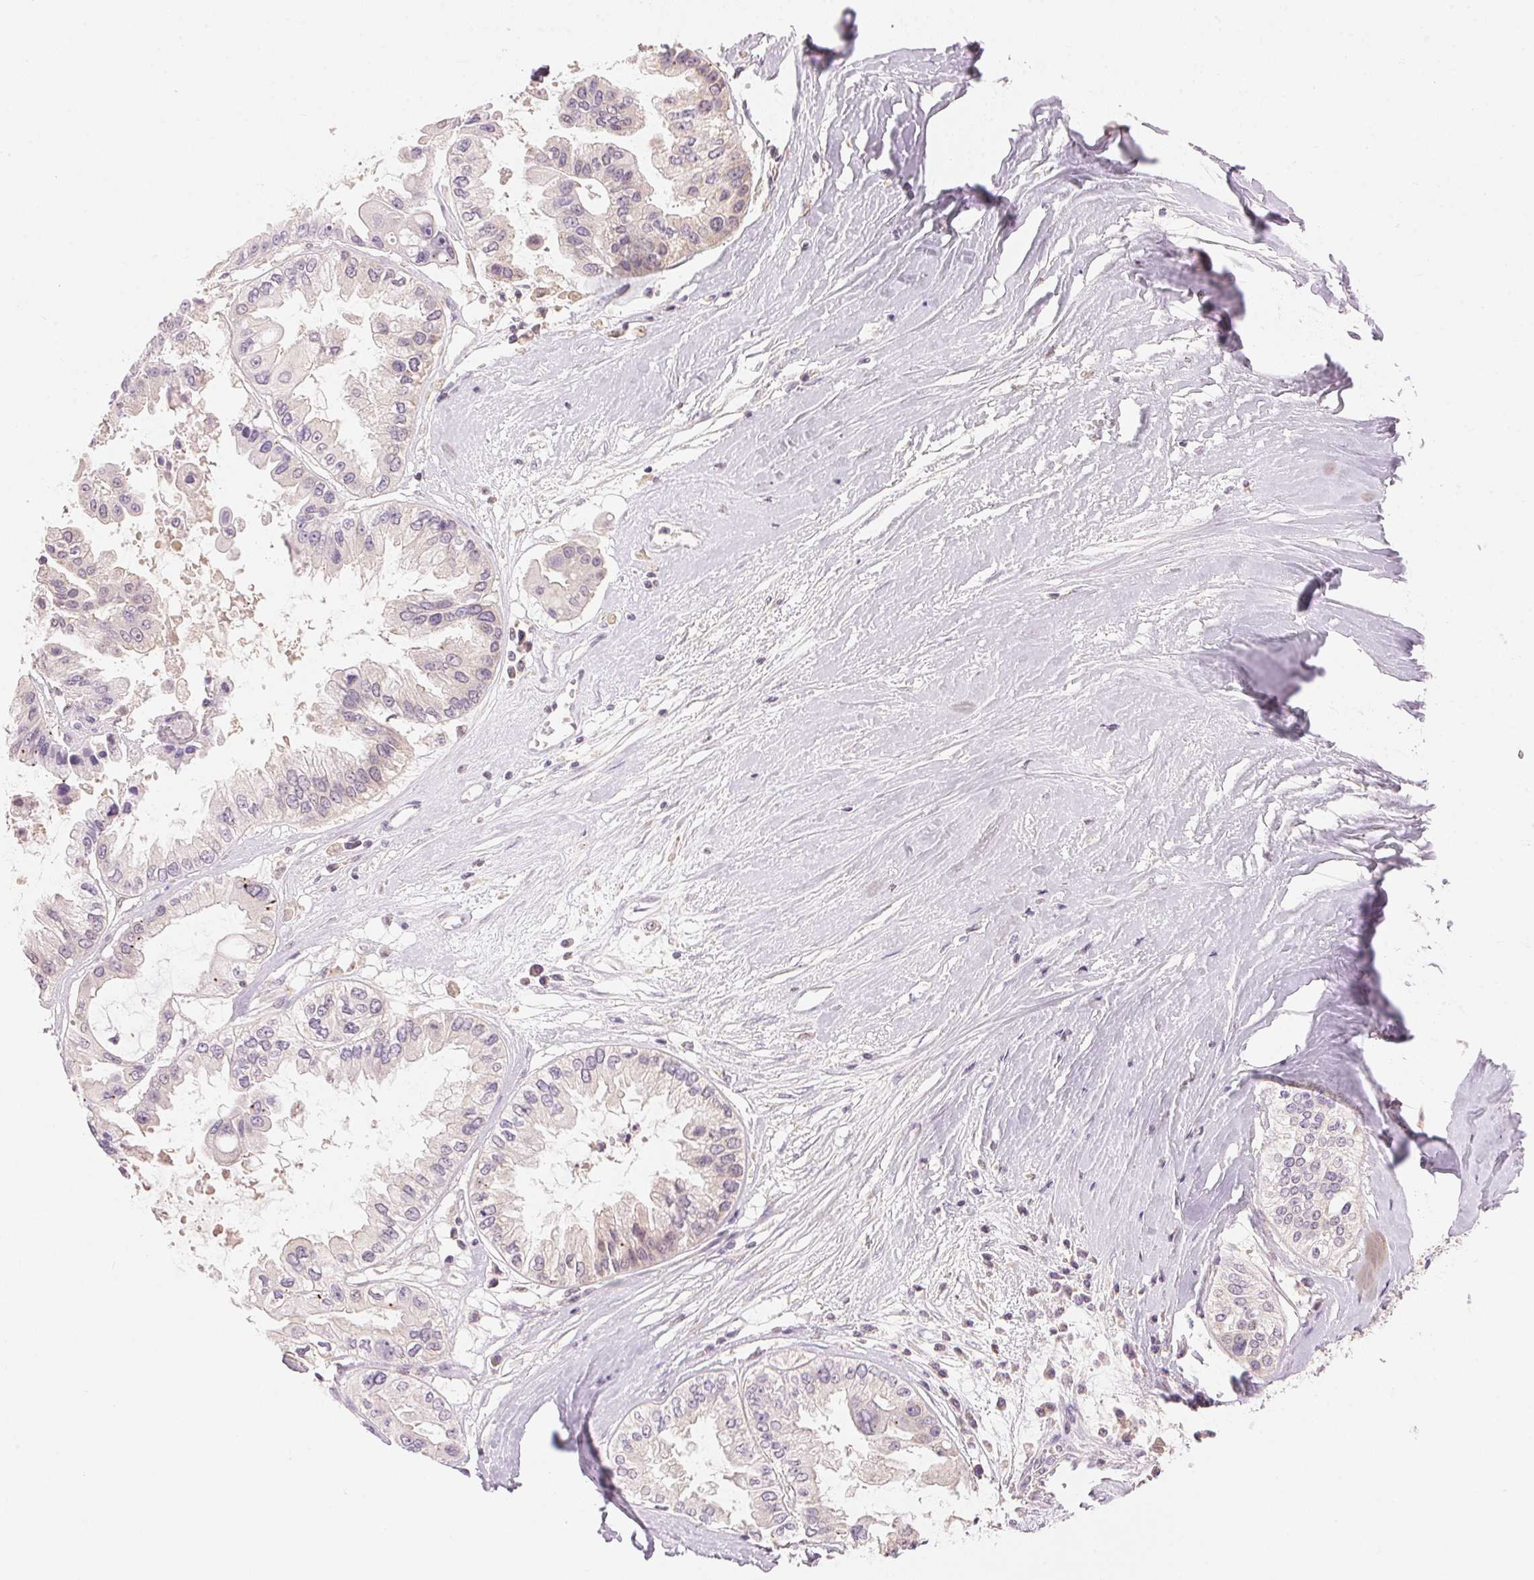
{"staining": {"intensity": "negative", "quantity": "none", "location": "none"}, "tissue": "ovarian cancer", "cell_type": "Tumor cells", "image_type": "cancer", "snomed": [{"axis": "morphology", "description": "Cystadenocarcinoma, serous, NOS"}, {"axis": "topography", "description": "Ovary"}], "caption": "Ovarian cancer was stained to show a protein in brown. There is no significant expression in tumor cells. (DAB (3,3'-diaminobenzidine) immunohistochemistry (IHC), high magnification).", "gene": "HOXB13", "patient": {"sex": "female", "age": 56}}